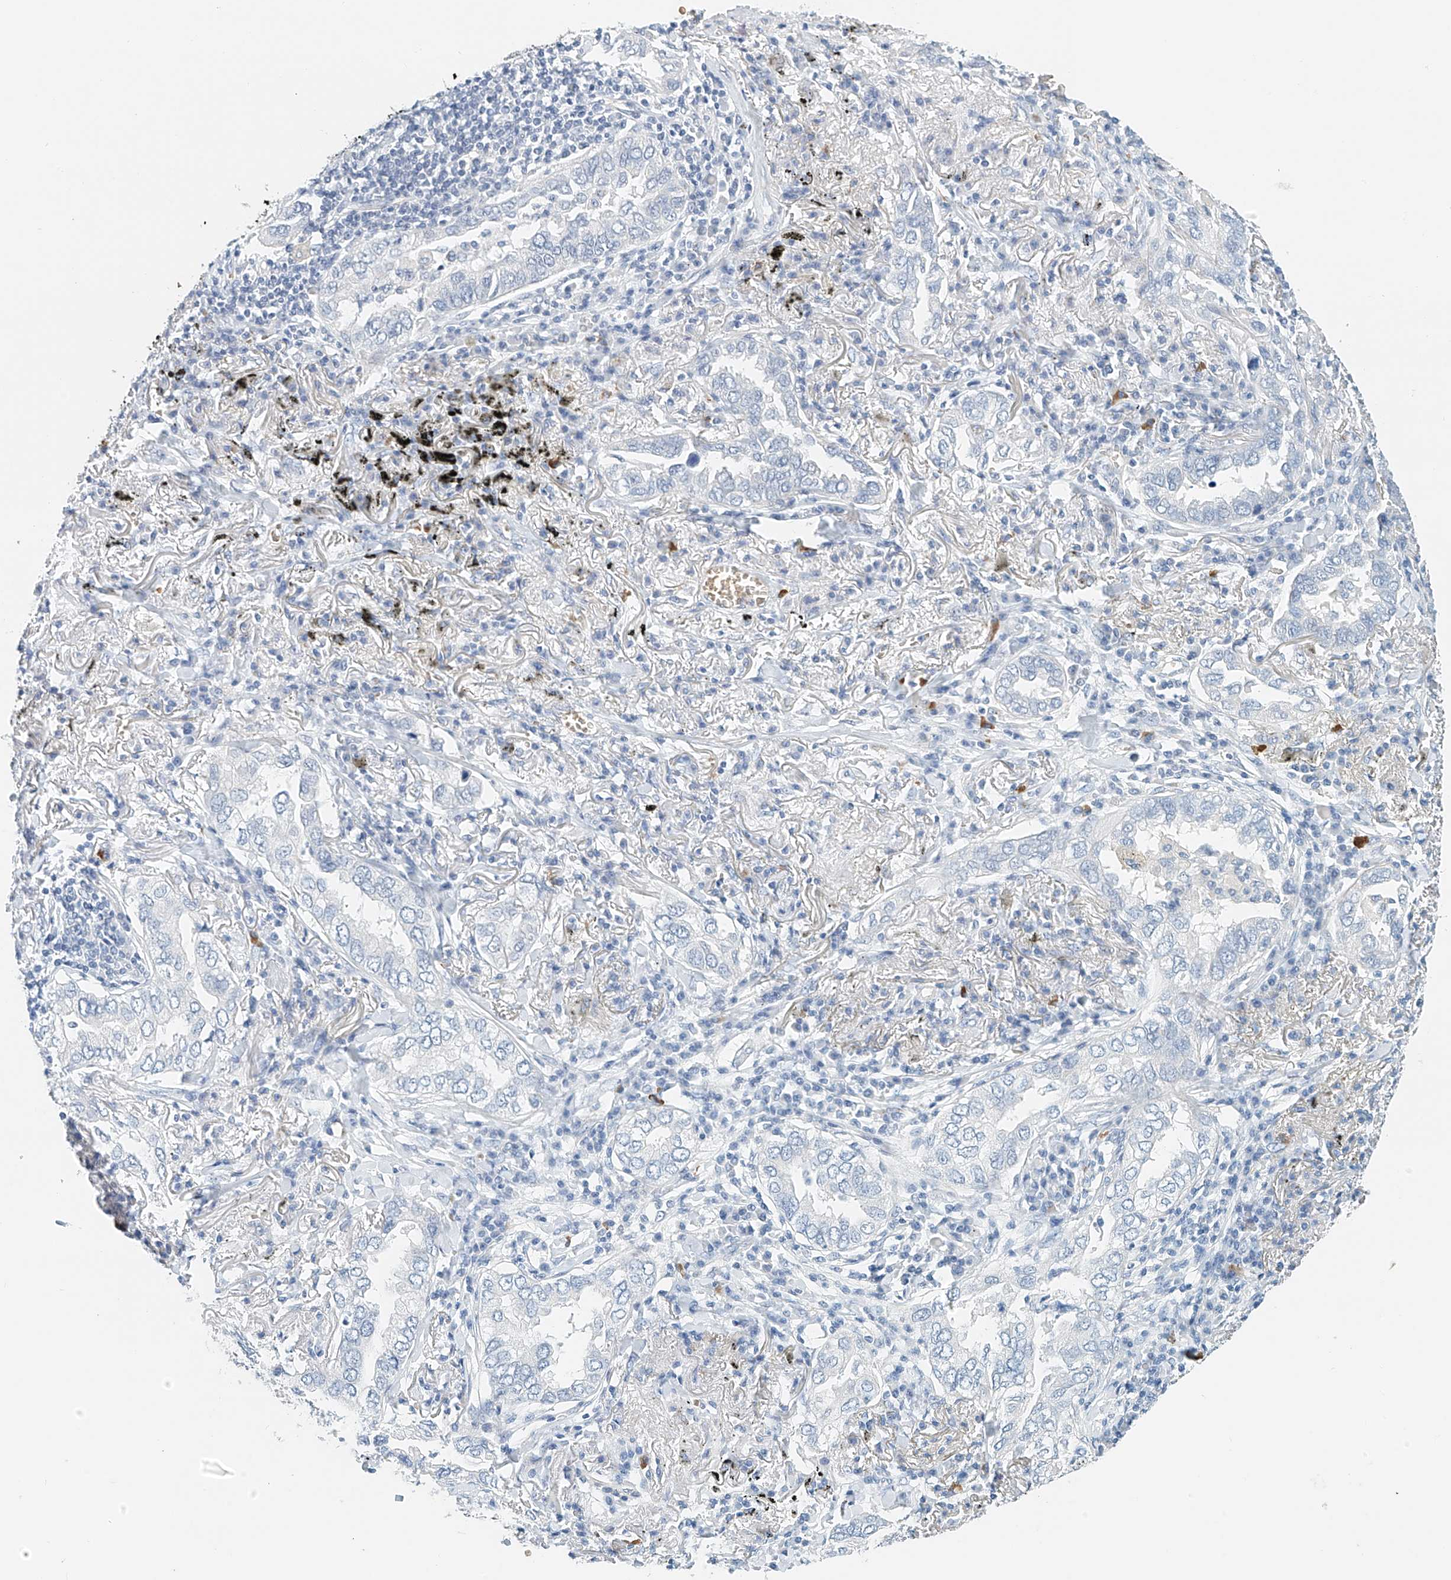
{"staining": {"intensity": "negative", "quantity": "none", "location": "none"}, "tissue": "lung cancer", "cell_type": "Tumor cells", "image_type": "cancer", "snomed": [{"axis": "morphology", "description": "Adenocarcinoma, NOS"}, {"axis": "topography", "description": "Lung"}], "caption": "The histopathology image reveals no staining of tumor cells in lung cancer (adenocarcinoma).", "gene": "RCAN3", "patient": {"sex": "male", "age": 65}}